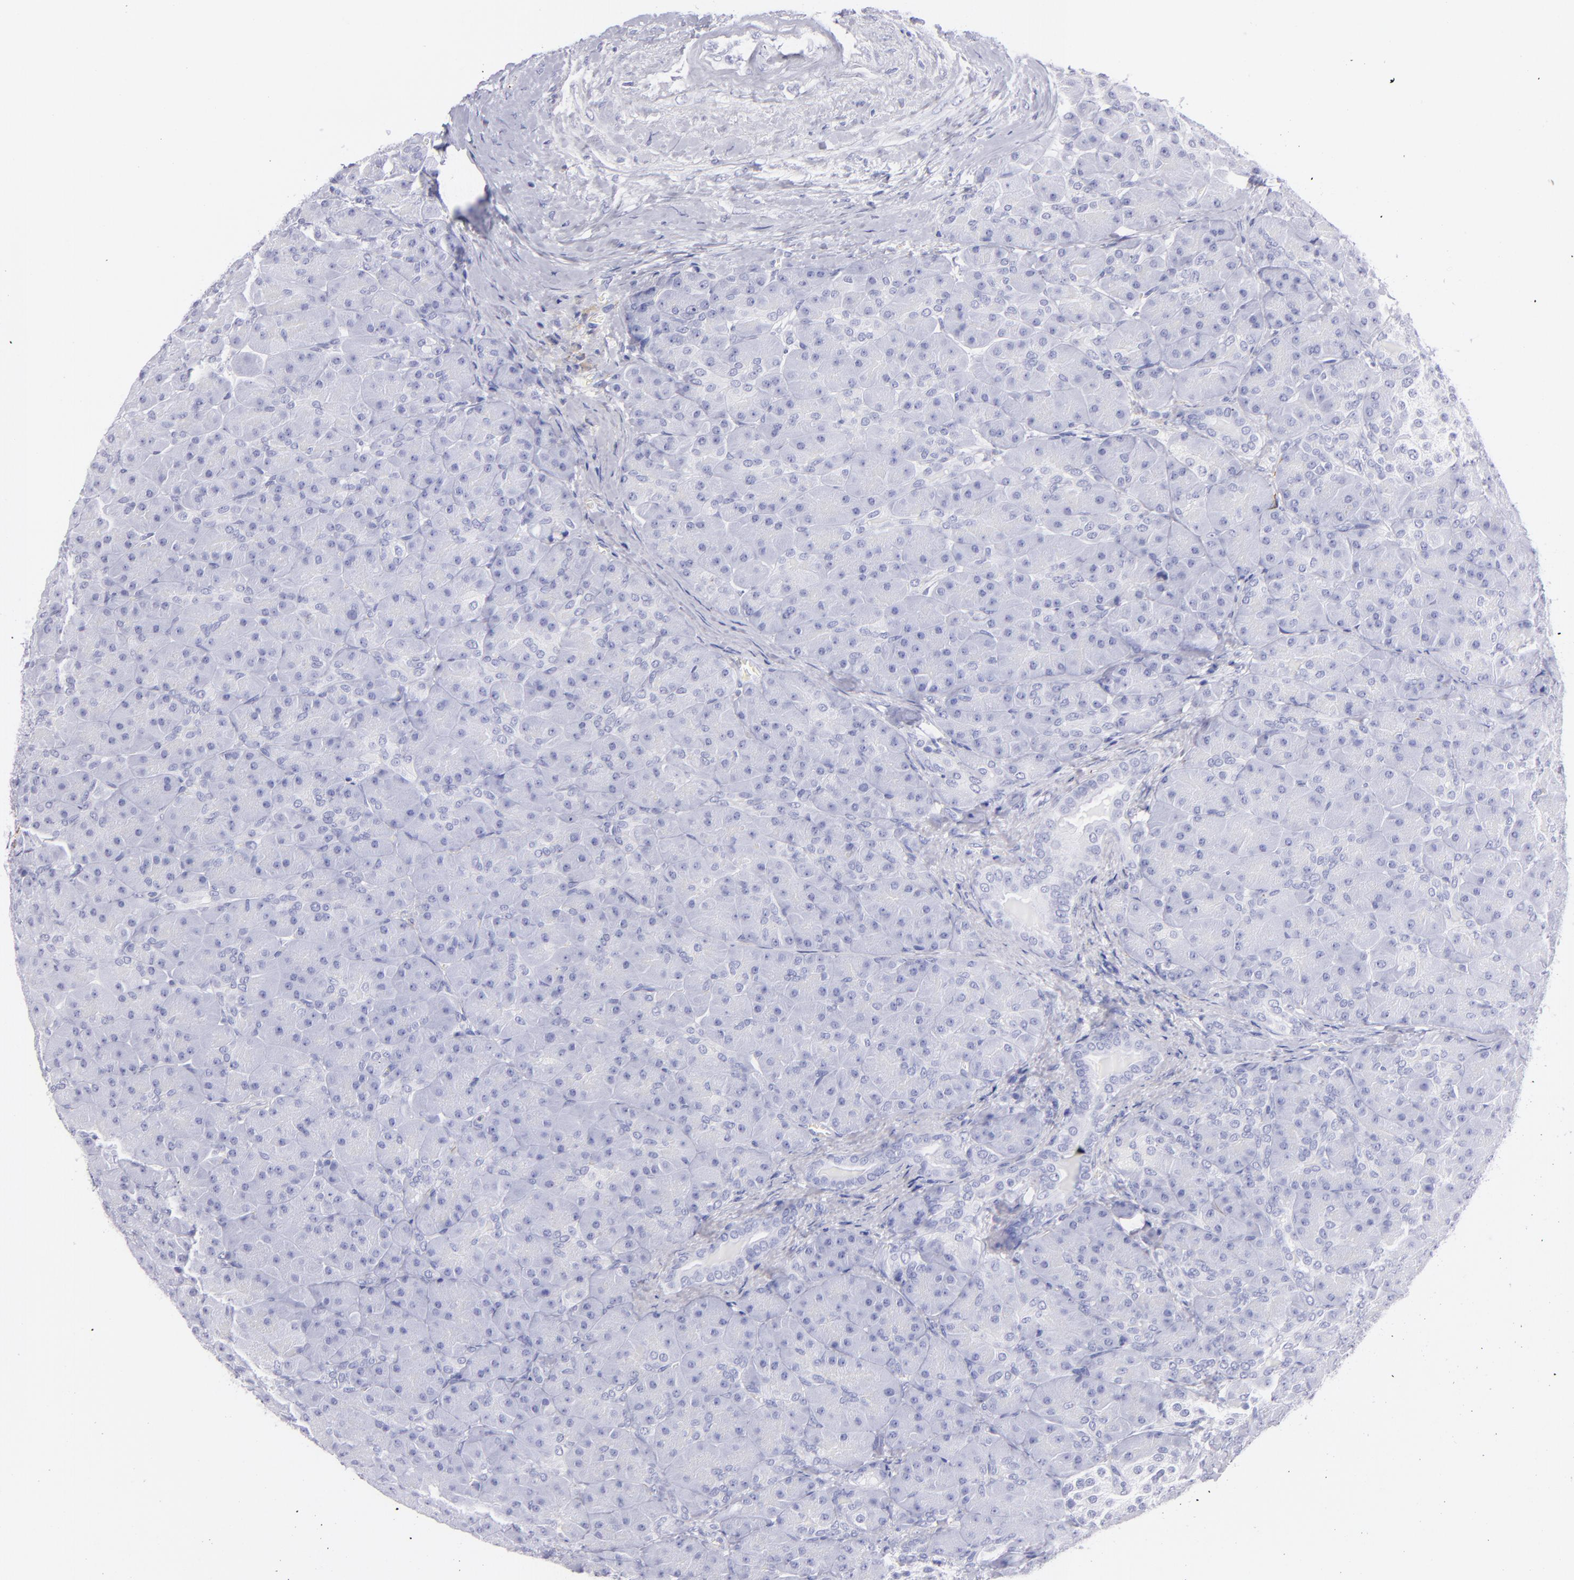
{"staining": {"intensity": "negative", "quantity": "none", "location": "none"}, "tissue": "pancreas", "cell_type": "Exocrine glandular cells", "image_type": "normal", "snomed": [{"axis": "morphology", "description": "Normal tissue, NOS"}, {"axis": "topography", "description": "Pancreas"}], "caption": "An immunohistochemistry image of benign pancreas is shown. There is no staining in exocrine glandular cells of pancreas.", "gene": "PRPH", "patient": {"sex": "male", "age": 66}}